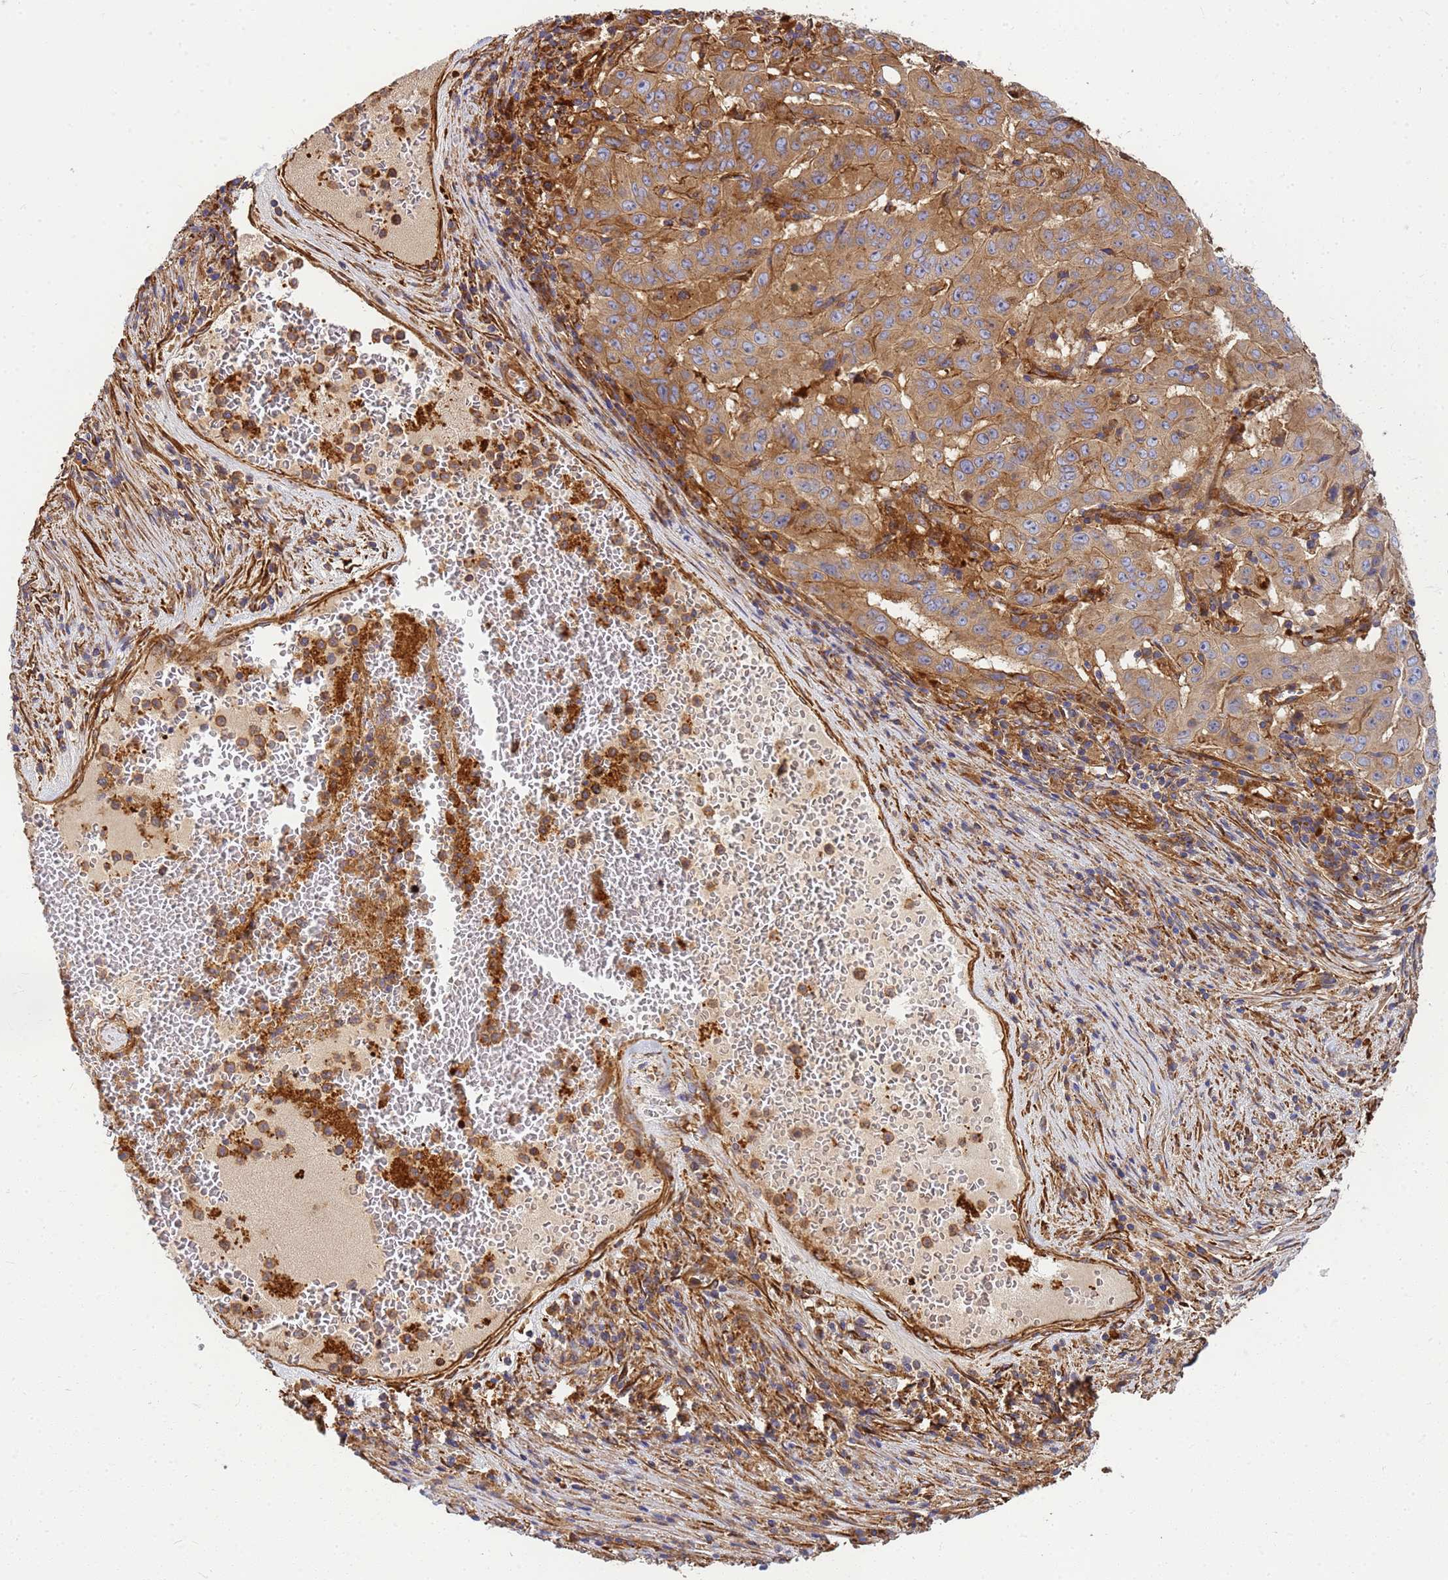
{"staining": {"intensity": "moderate", "quantity": ">75%", "location": "cytoplasmic/membranous"}, "tissue": "pancreatic cancer", "cell_type": "Tumor cells", "image_type": "cancer", "snomed": [{"axis": "morphology", "description": "Adenocarcinoma, NOS"}, {"axis": "topography", "description": "Pancreas"}], "caption": "A medium amount of moderate cytoplasmic/membranous positivity is present in about >75% of tumor cells in pancreatic cancer (adenocarcinoma) tissue. (brown staining indicates protein expression, while blue staining denotes nuclei).", "gene": "C2CD5", "patient": {"sex": "male", "age": 63}}